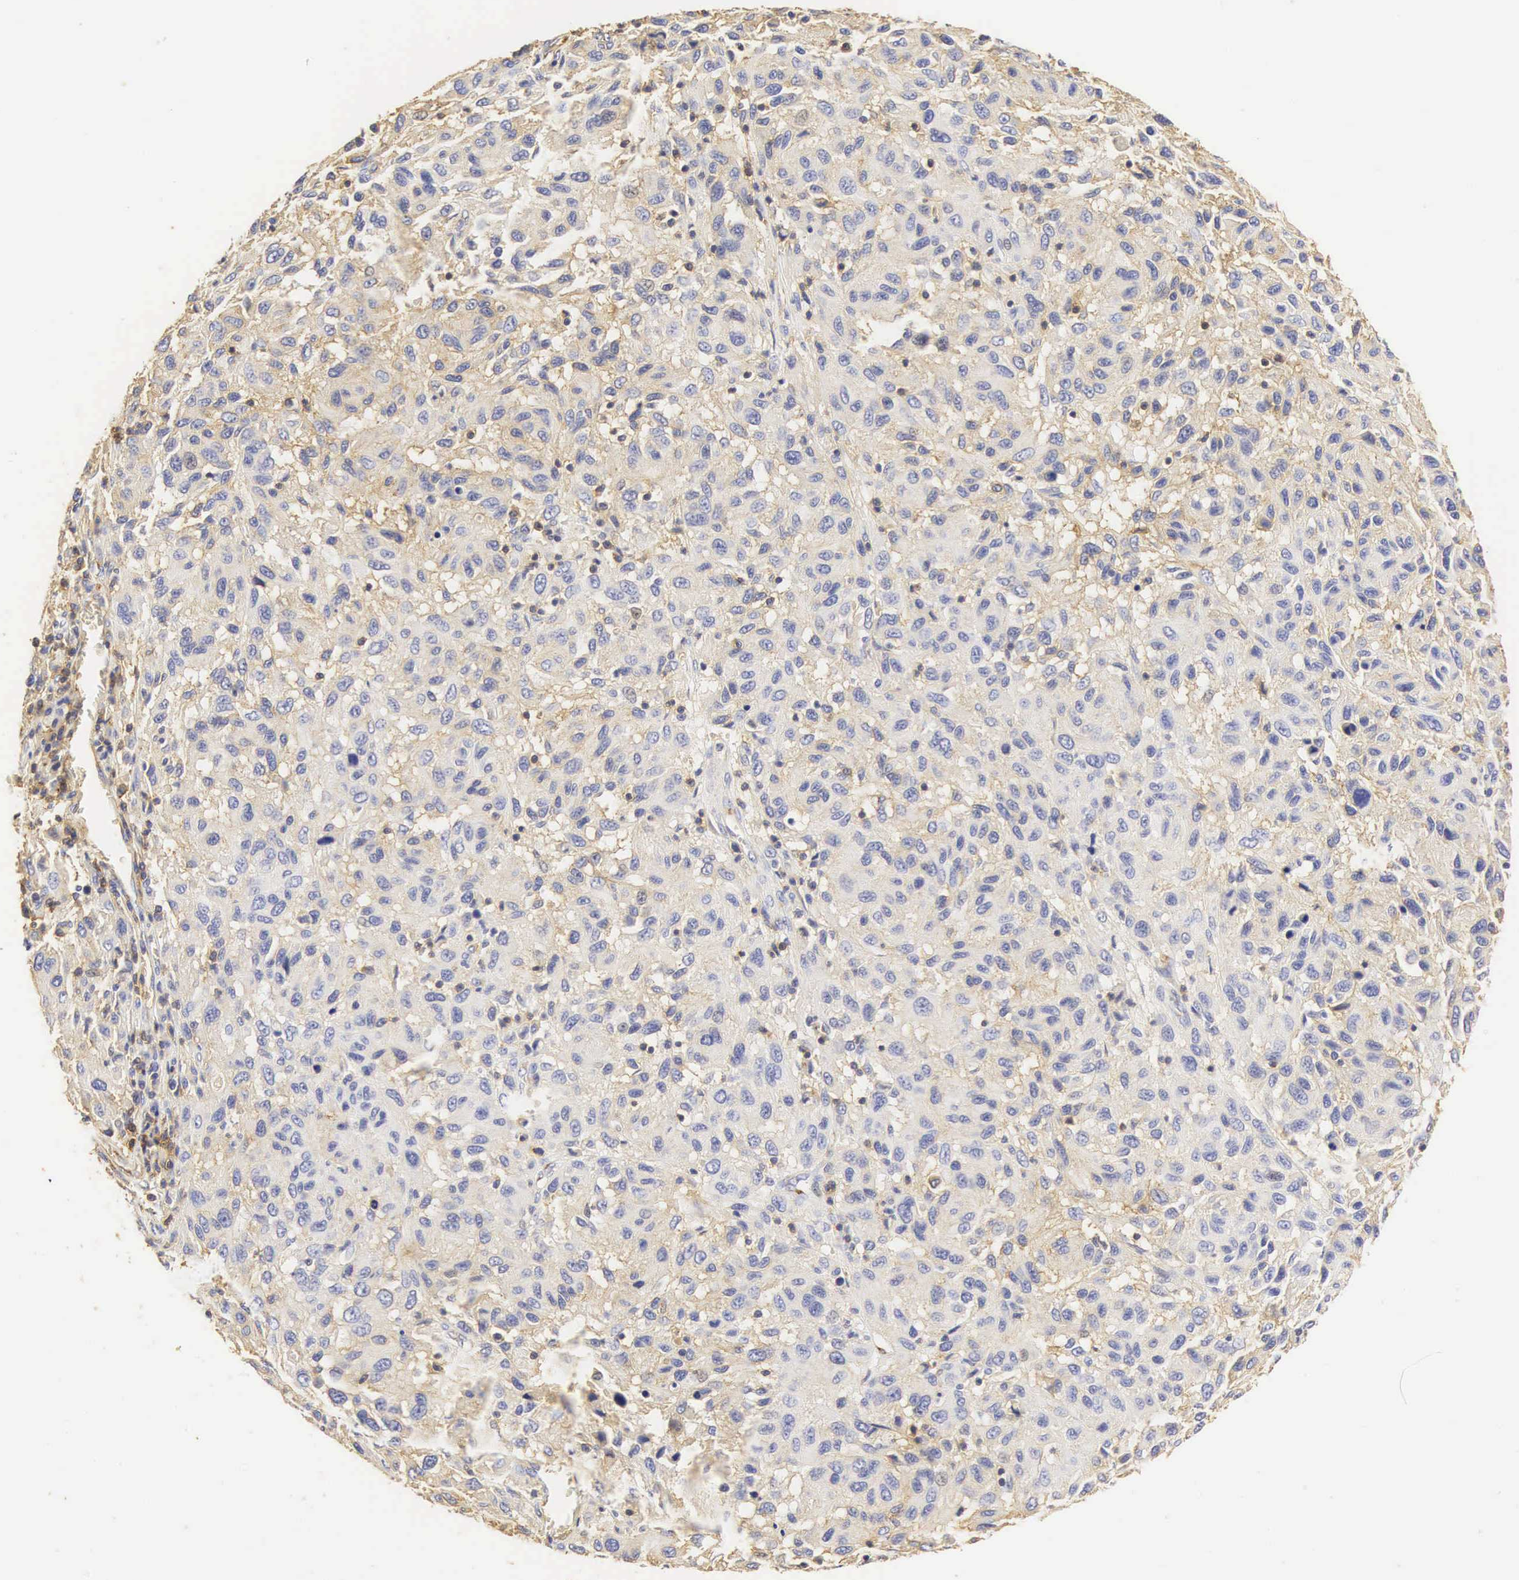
{"staining": {"intensity": "weak", "quantity": "<25%", "location": "cytoplasmic/membranous"}, "tissue": "melanoma", "cell_type": "Tumor cells", "image_type": "cancer", "snomed": [{"axis": "morphology", "description": "Malignant melanoma, NOS"}, {"axis": "topography", "description": "Skin"}], "caption": "High magnification brightfield microscopy of melanoma stained with DAB (brown) and counterstained with hematoxylin (blue): tumor cells show no significant staining.", "gene": "CD99", "patient": {"sex": "female", "age": 77}}